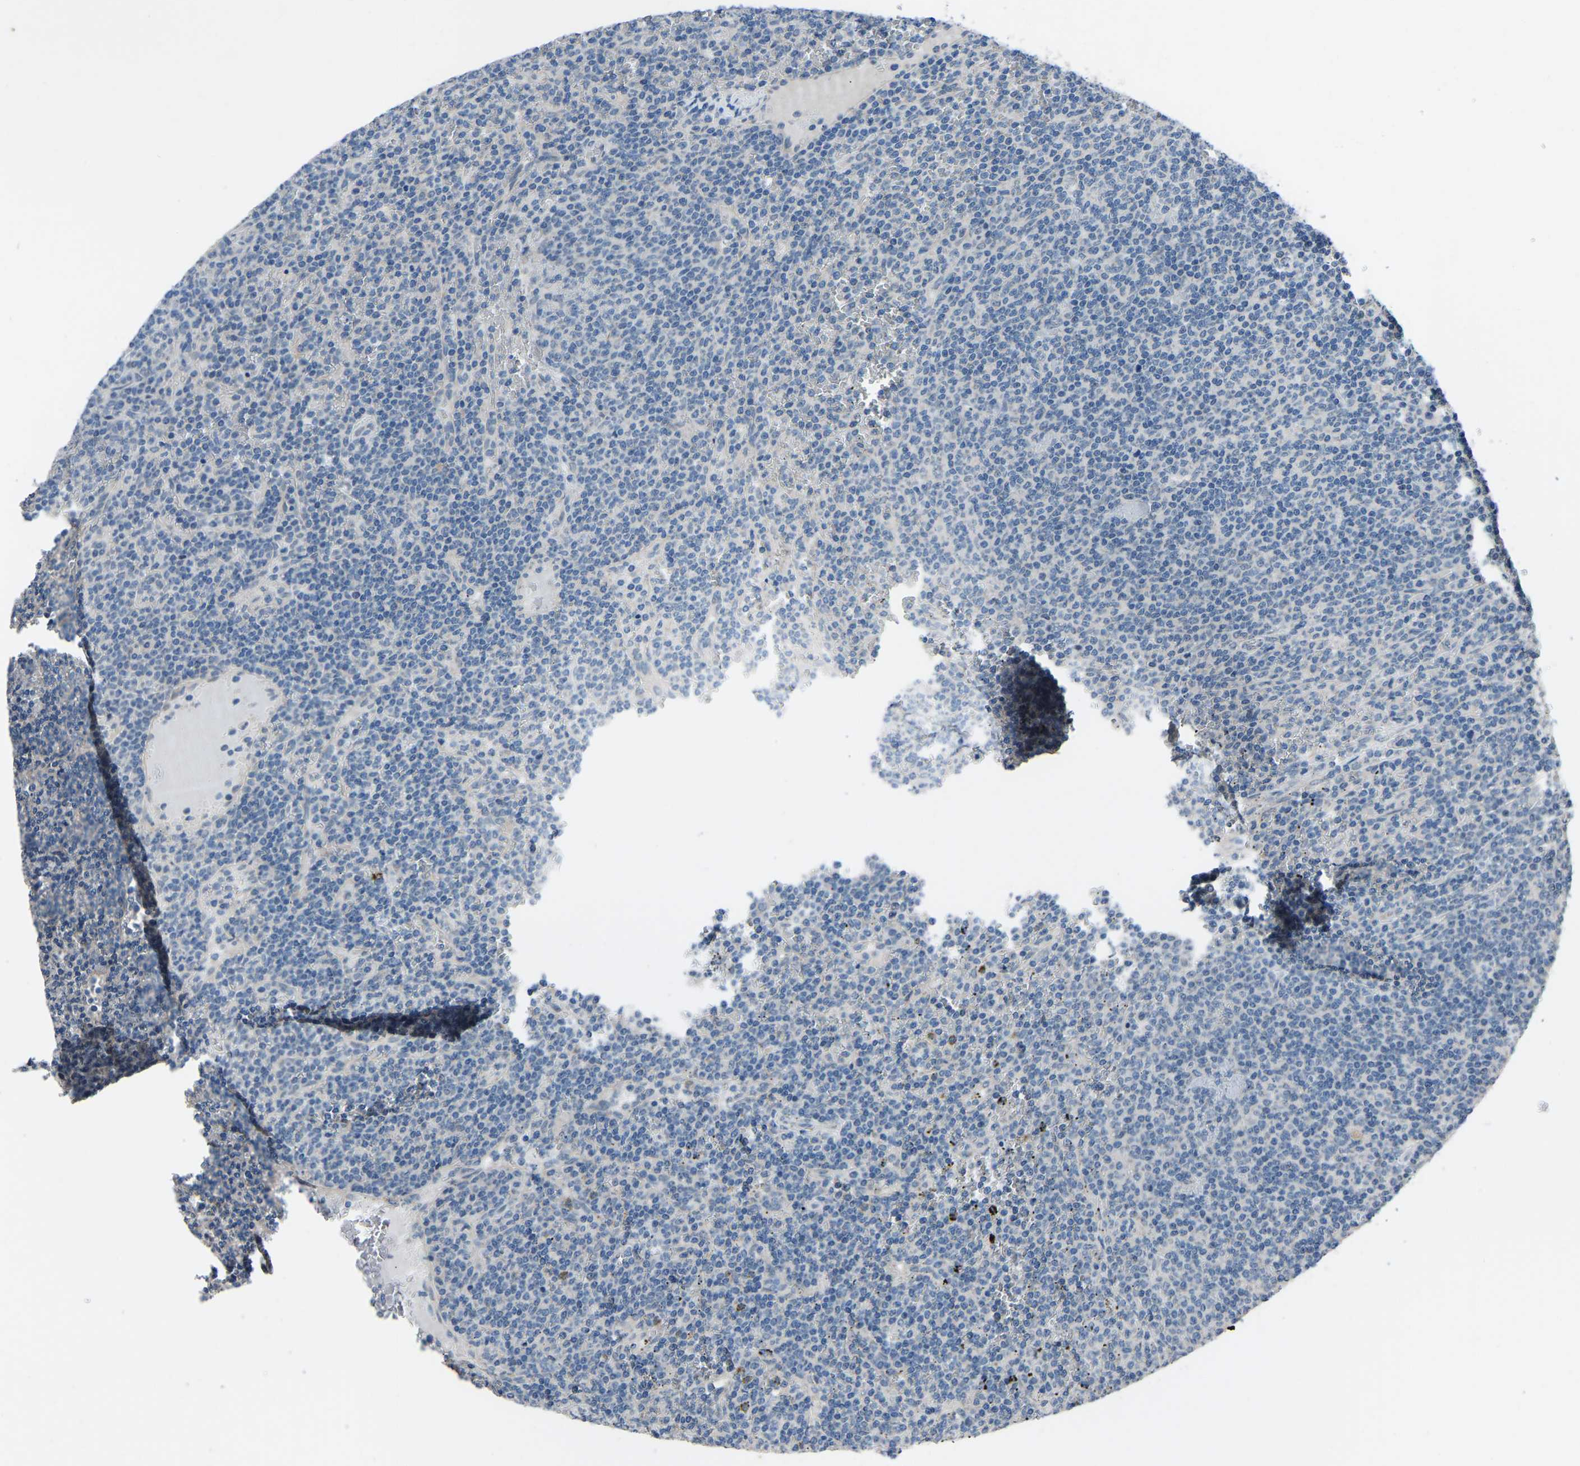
{"staining": {"intensity": "negative", "quantity": "none", "location": "none"}, "tissue": "lymphoma", "cell_type": "Tumor cells", "image_type": "cancer", "snomed": [{"axis": "morphology", "description": "Malignant lymphoma, non-Hodgkin's type, Low grade"}, {"axis": "topography", "description": "Spleen"}], "caption": "Protein analysis of lymphoma exhibits no significant staining in tumor cells. (DAB (3,3'-diaminobenzidine) IHC, high magnification).", "gene": "CDK2AP1", "patient": {"sex": "female", "age": 50}}